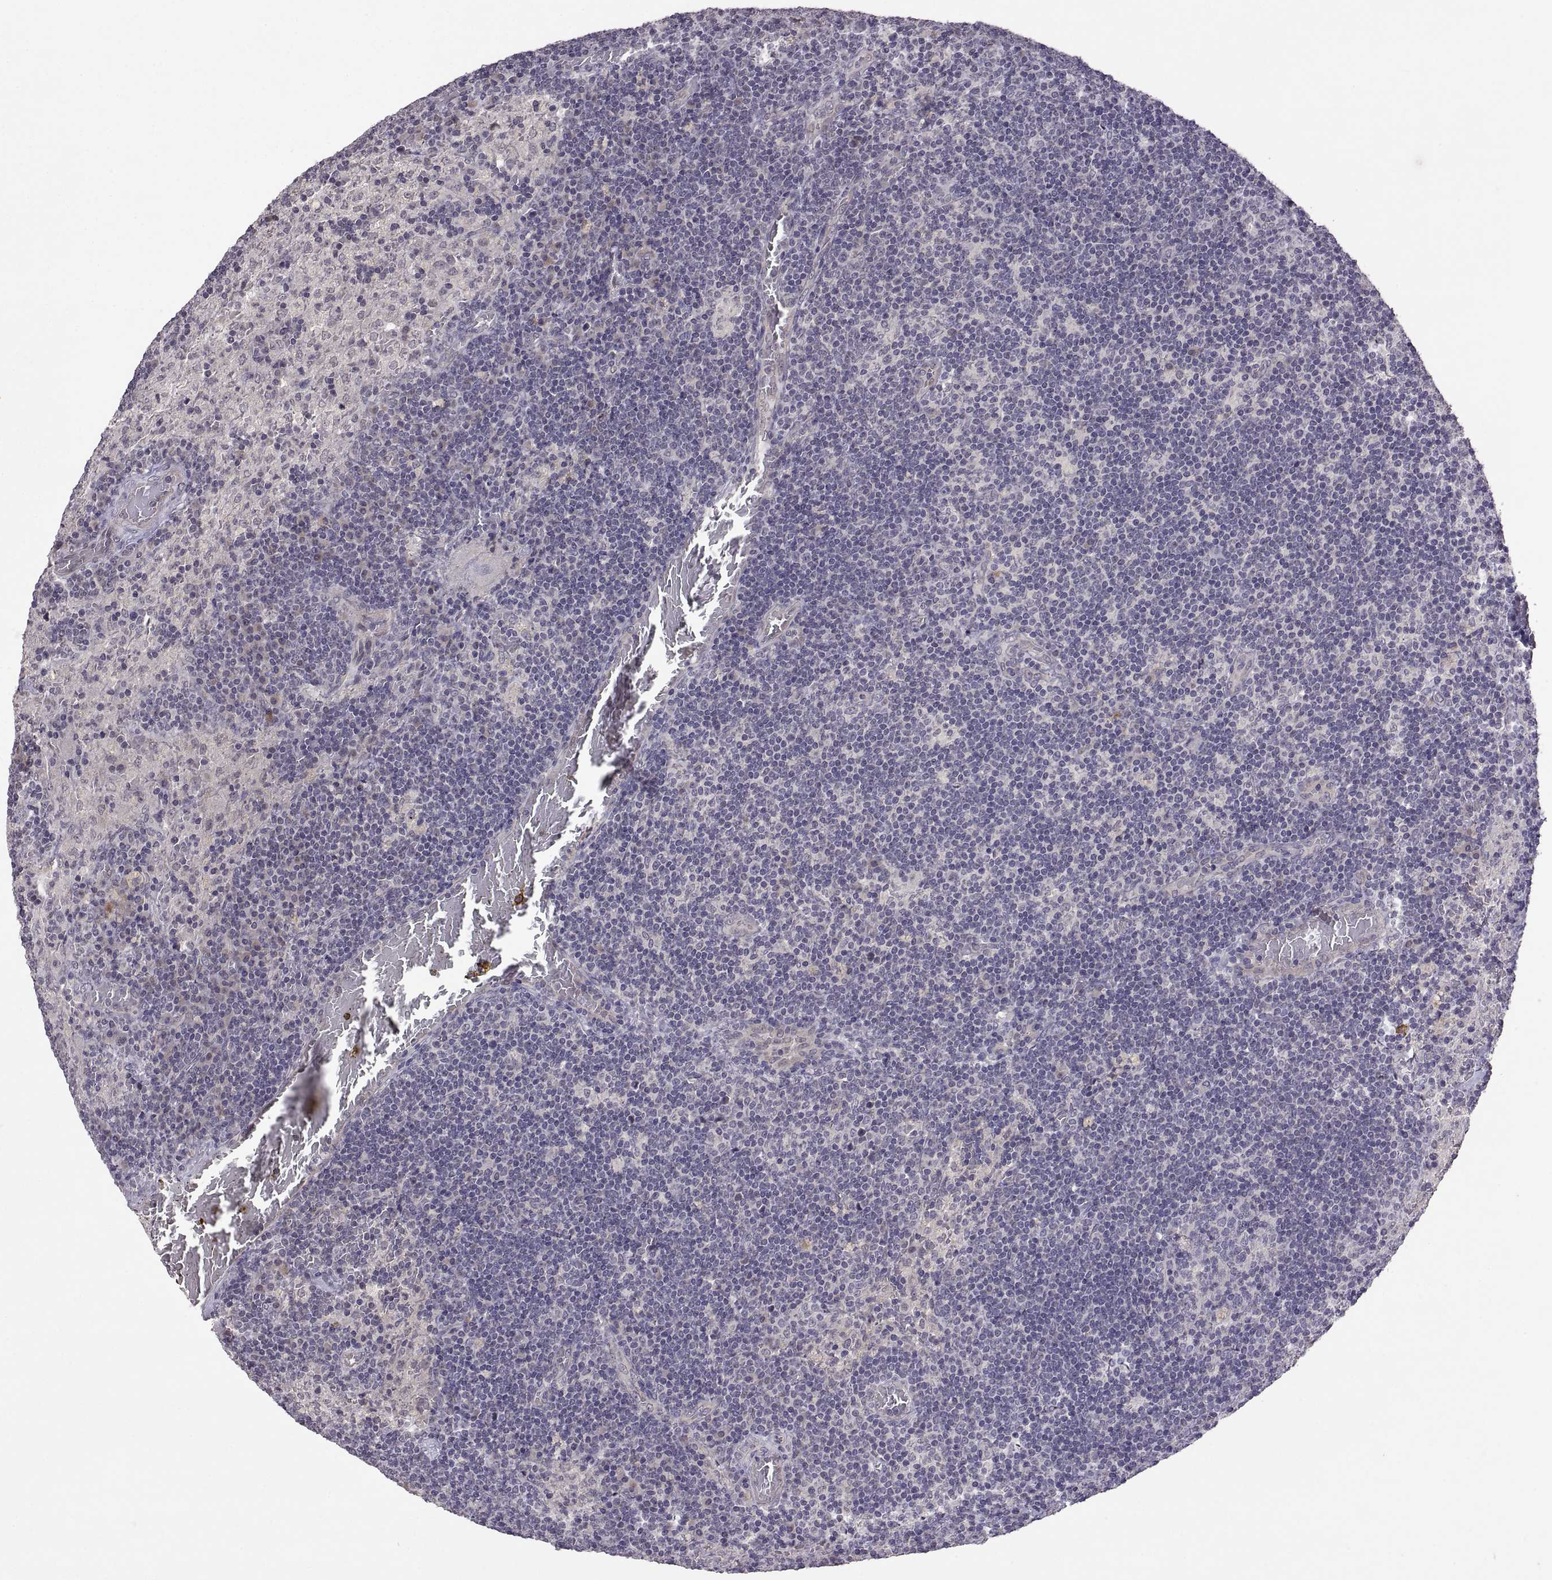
{"staining": {"intensity": "negative", "quantity": "none", "location": "none"}, "tissue": "lymph node", "cell_type": "Germinal center cells", "image_type": "normal", "snomed": [{"axis": "morphology", "description": "Normal tissue, NOS"}, {"axis": "topography", "description": "Lymph node"}], "caption": "This is an IHC micrograph of normal lymph node. There is no expression in germinal center cells.", "gene": "LAMA1", "patient": {"sex": "male", "age": 63}}